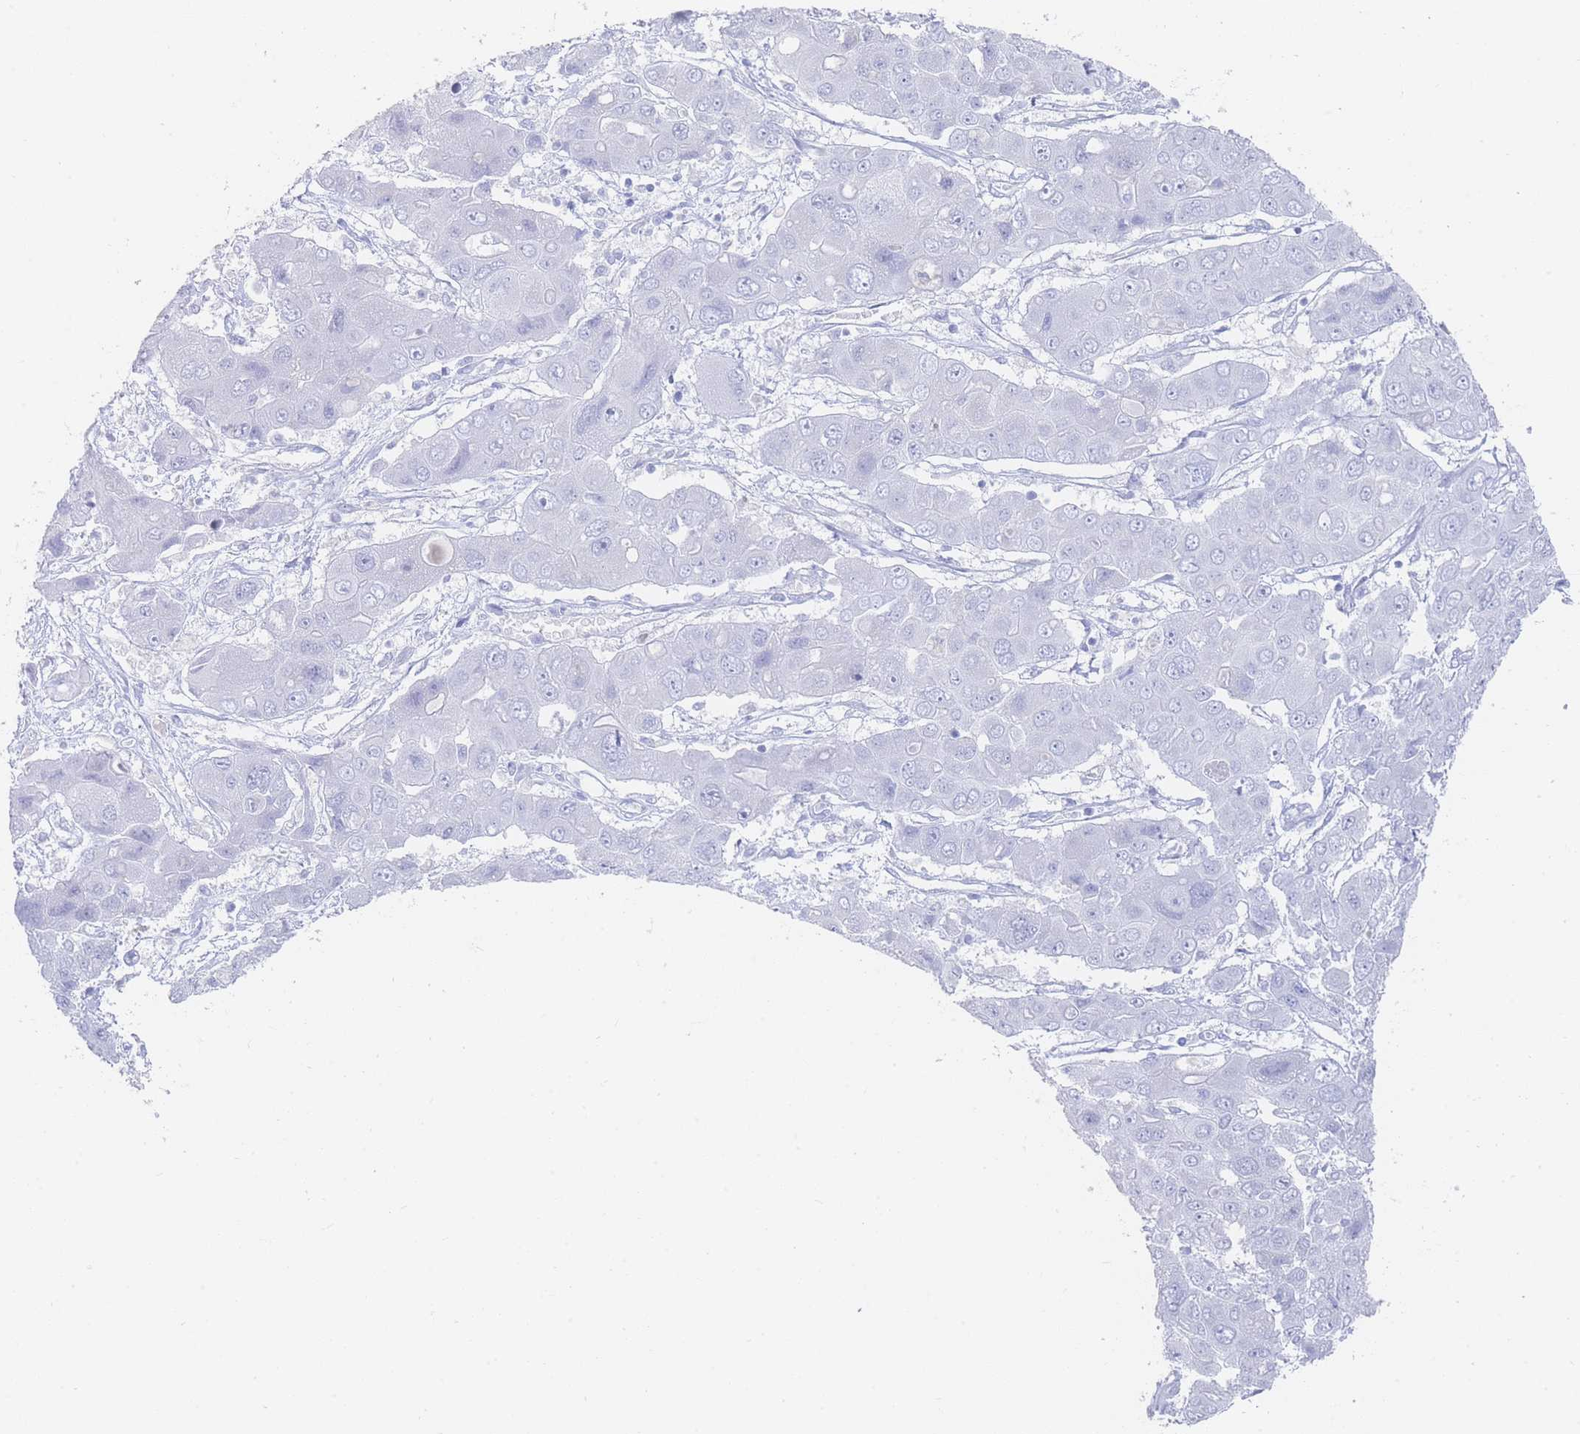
{"staining": {"intensity": "negative", "quantity": "none", "location": "none"}, "tissue": "liver cancer", "cell_type": "Tumor cells", "image_type": "cancer", "snomed": [{"axis": "morphology", "description": "Cholangiocarcinoma"}, {"axis": "topography", "description": "Liver"}], "caption": "Photomicrograph shows no protein staining in tumor cells of liver cancer tissue.", "gene": "LRRC37A", "patient": {"sex": "male", "age": 67}}